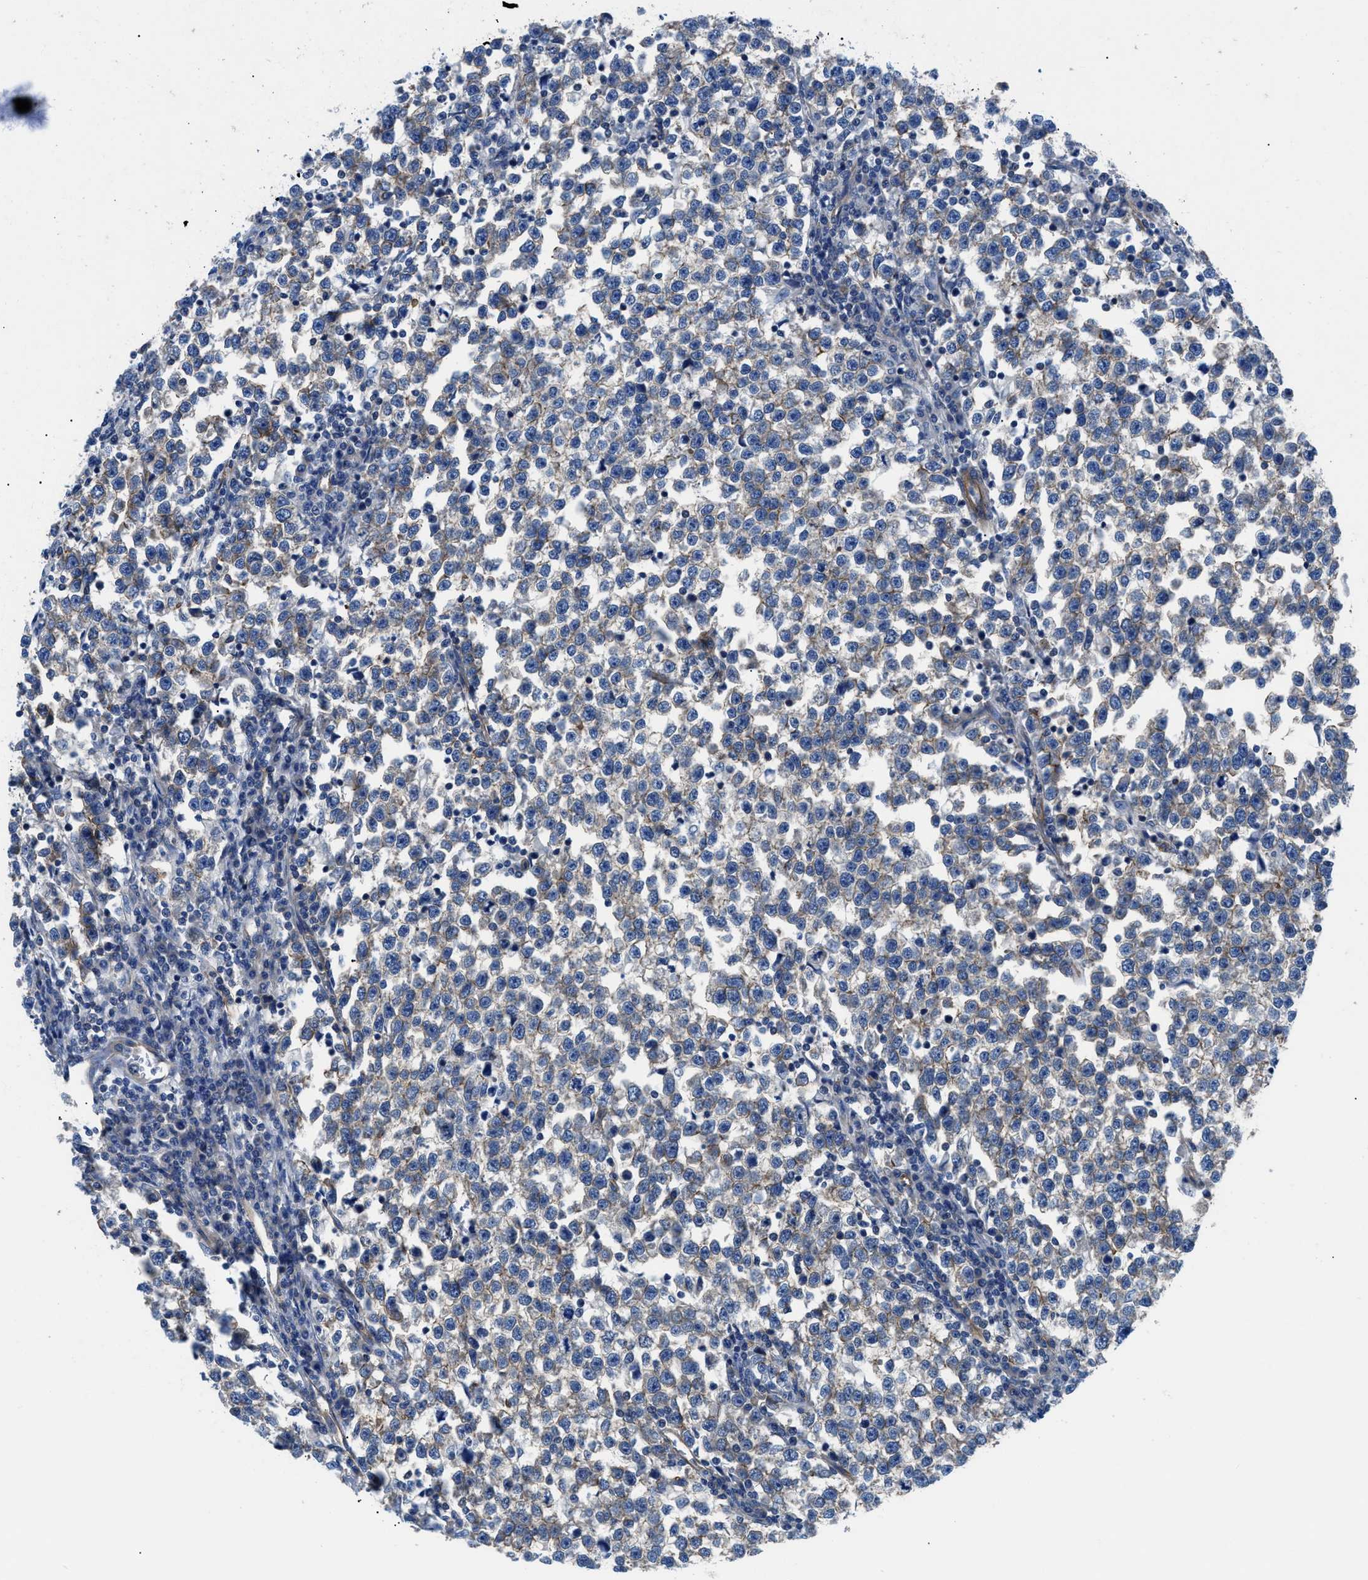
{"staining": {"intensity": "weak", "quantity": "25%-75%", "location": "cytoplasmic/membranous"}, "tissue": "testis cancer", "cell_type": "Tumor cells", "image_type": "cancer", "snomed": [{"axis": "morphology", "description": "Normal tissue, NOS"}, {"axis": "morphology", "description": "Seminoma, NOS"}, {"axis": "topography", "description": "Testis"}], "caption": "Protein positivity by IHC shows weak cytoplasmic/membranous expression in approximately 25%-75% of tumor cells in testis cancer (seminoma).", "gene": "TRIP4", "patient": {"sex": "male", "age": 43}}